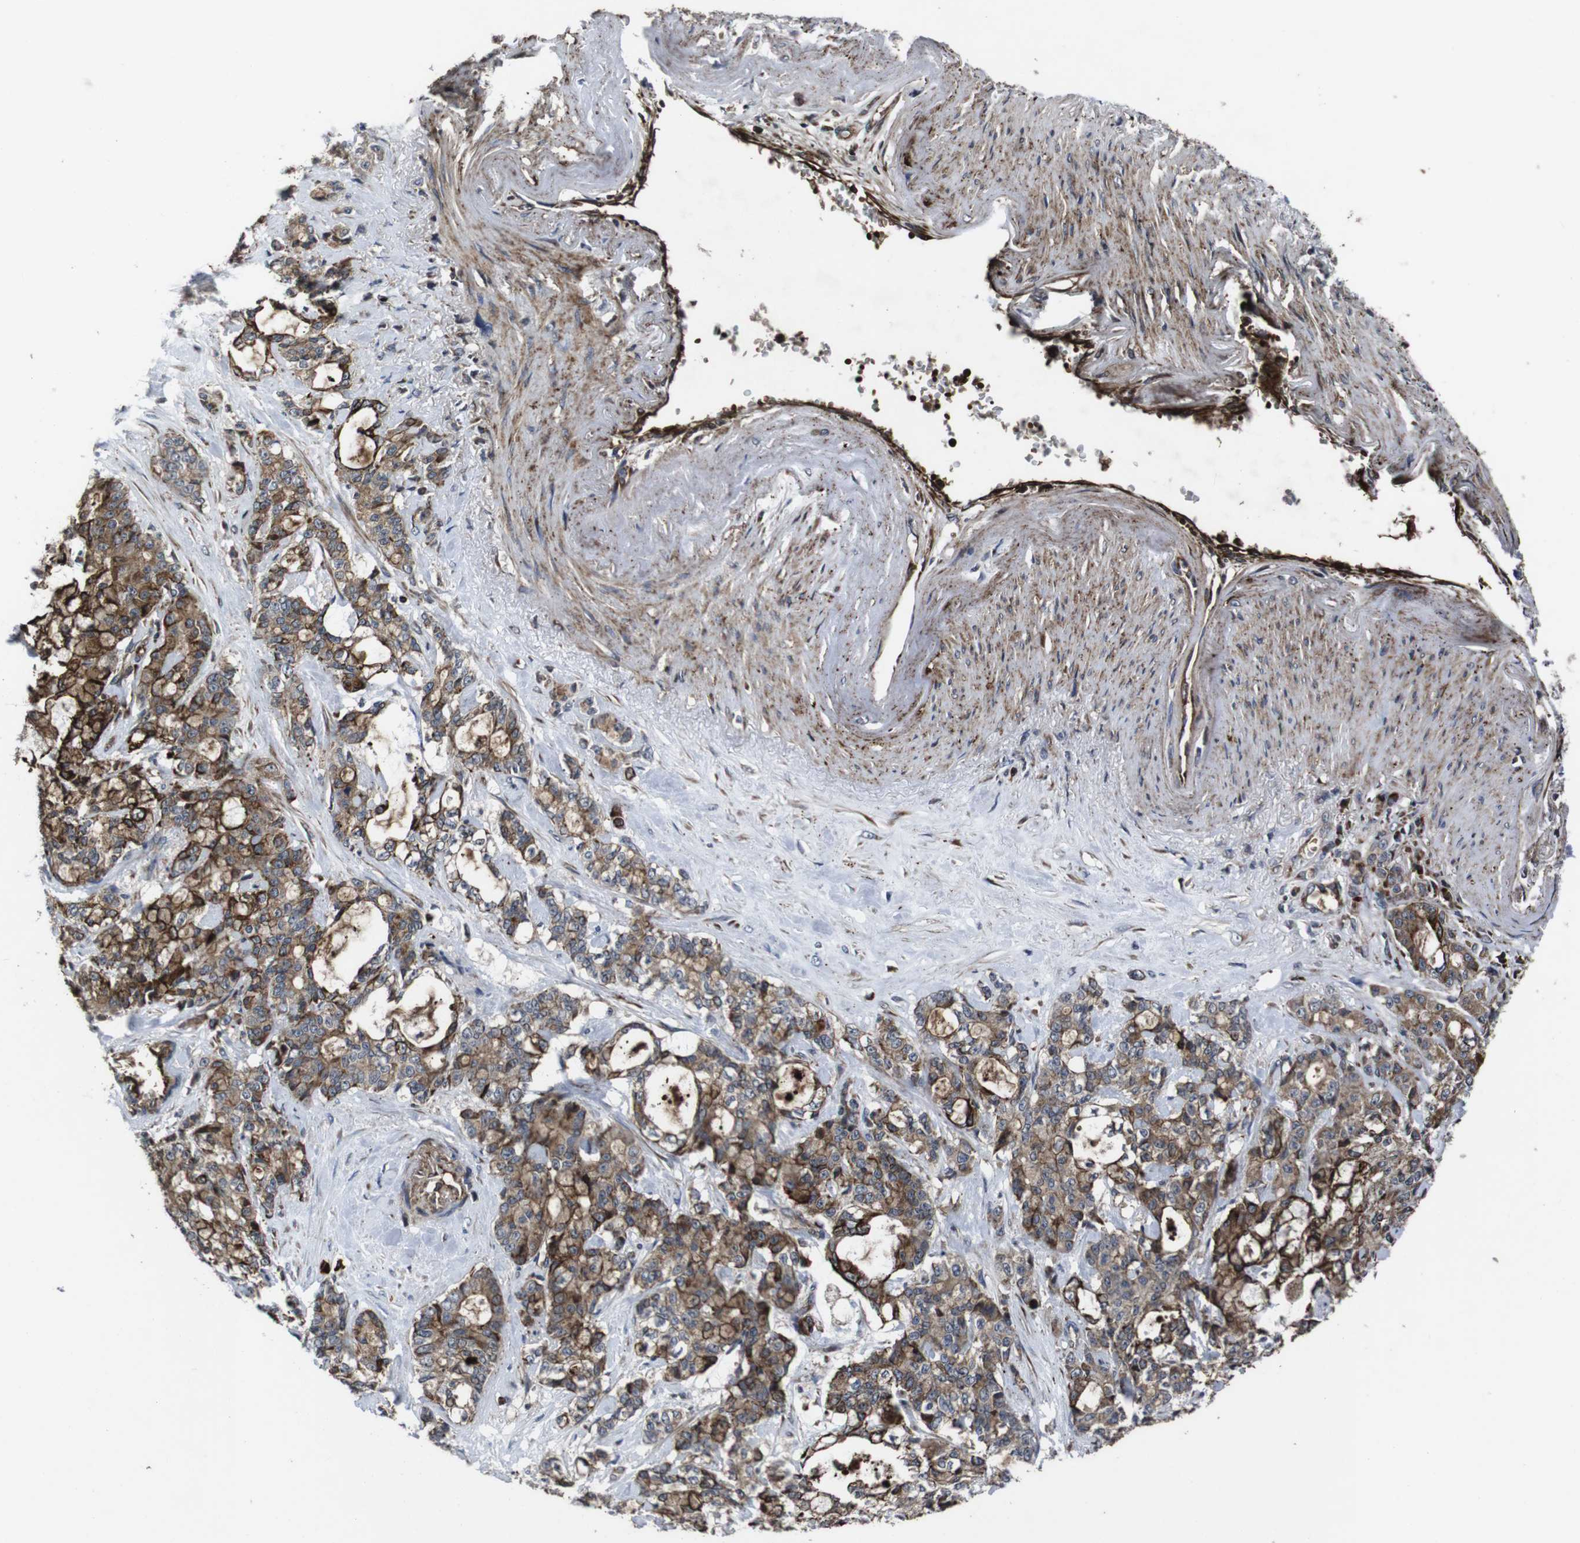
{"staining": {"intensity": "moderate", "quantity": ">75%", "location": "cytoplasmic/membranous"}, "tissue": "pancreatic cancer", "cell_type": "Tumor cells", "image_type": "cancer", "snomed": [{"axis": "morphology", "description": "Adenocarcinoma, NOS"}, {"axis": "topography", "description": "Pancreas"}], "caption": "Pancreatic adenocarcinoma tissue reveals moderate cytoplasmic/membranous expression in about >75% of tumor cells", "gene": "SMYD3", "patient": {"sex": "female", "age": 73}}